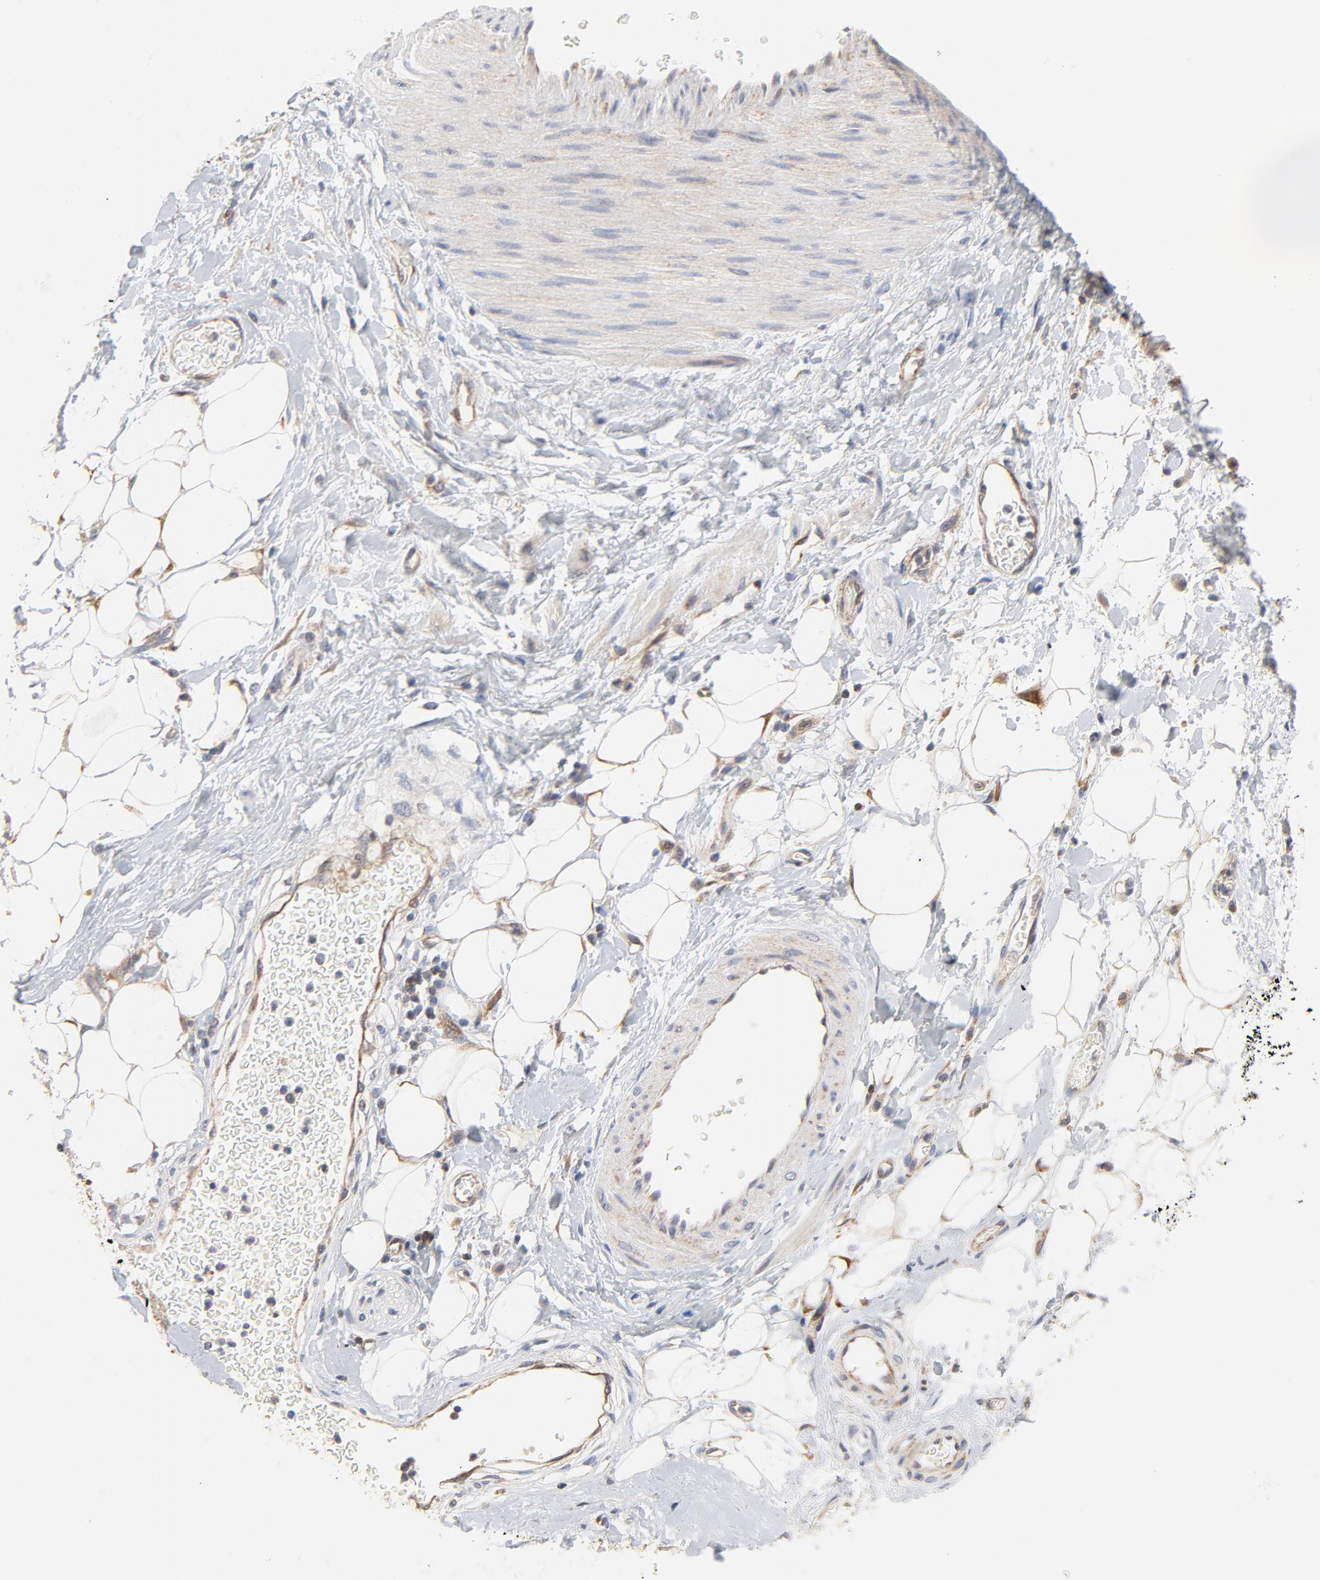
{"staining": {"intensity": "moderate", "quantity": ">75%", "location": "cytoplasmic/membranous"}, "tissue": "adipose tissue", "cell_type": "Adipocytes", "image_type": "normal", "snomed": [{"axis": "morphology", "description": "Normal tissue, NOS"}, {"axis": "morphology", "description": "Urothelial carcinoma, High grade"}, {"axis": "topography", "description": "Vascular tissue"}, {"axis": "topography", "description": "Urinary bladder"}], "caption": "Moderate cytoplasmic/membranous protein expression is present in about >75% of adipocytes in adipose tissue. The staining was performed using DAB to visualize the protein expression in brown, while the nuclei were stained in blue with hematoxylin (Magnification: 20x).", "gene": "RAPGEF4", "patient": {"sex": "female", "age": 56}}